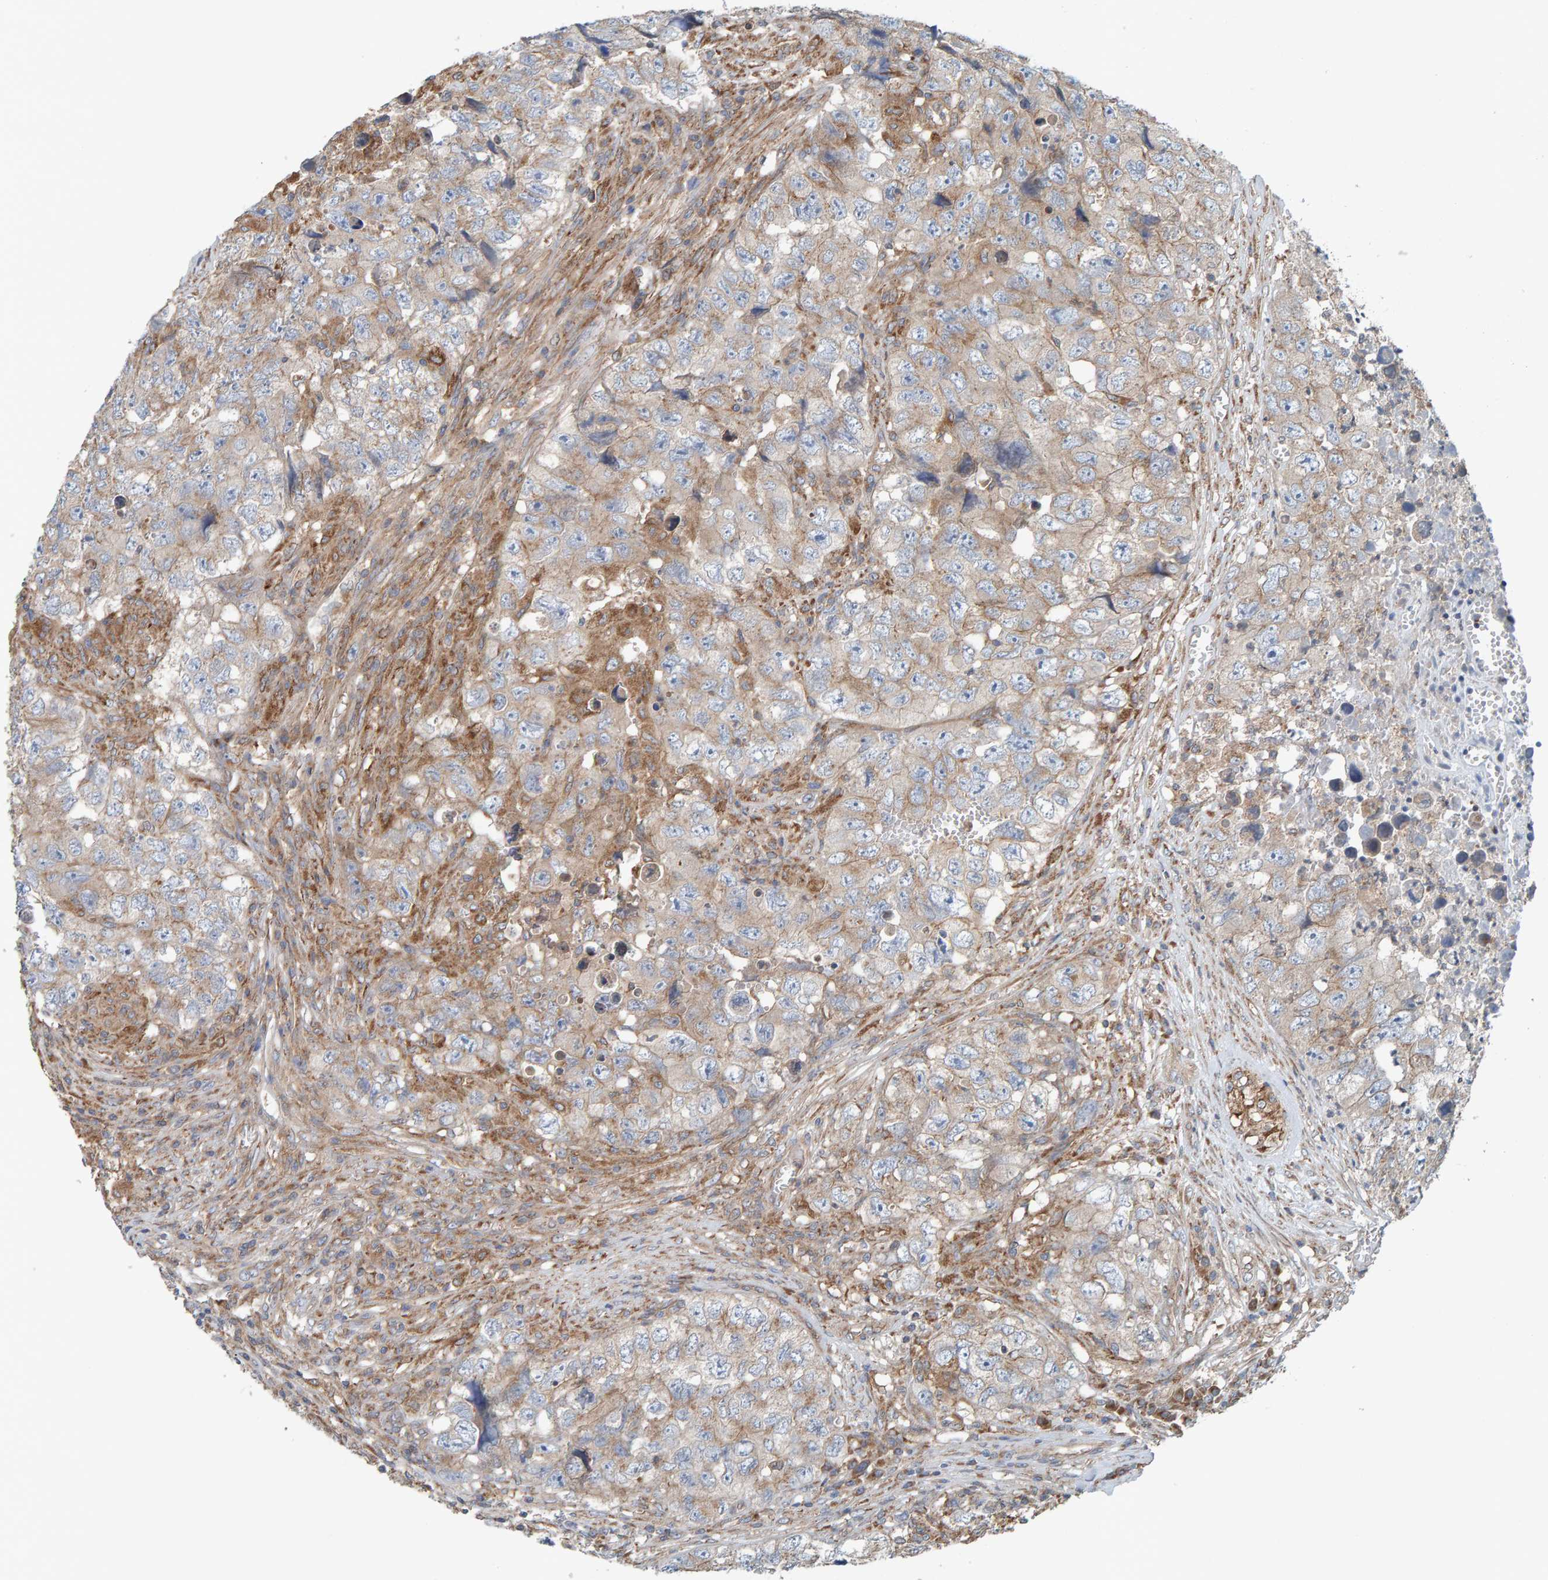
{"staining": {"intensity": "weak", "quantity": ">75%", "location": "cytoplasmic/membranous"}, "tissue": "testis cancer", "cell_type": "Tumor cells", "image_type": "cancer", "snomed": [{"axis": "morphology", "description": "Seminoma, NOS"}, {"axis": "morphology", "description": "Carcinoma, Embryonal, NOS"}, {"axis": "topography", "description": "Testis"}], "caption": "Human testis cancer (embryonal carcinoma) stained for a protein (brown) demonstrates weak cytoplasmic/membranous positive expression in about >75% of tumor cells.", "gene": "UBAP1", "patient": {"sex": "male", "age": 43}}